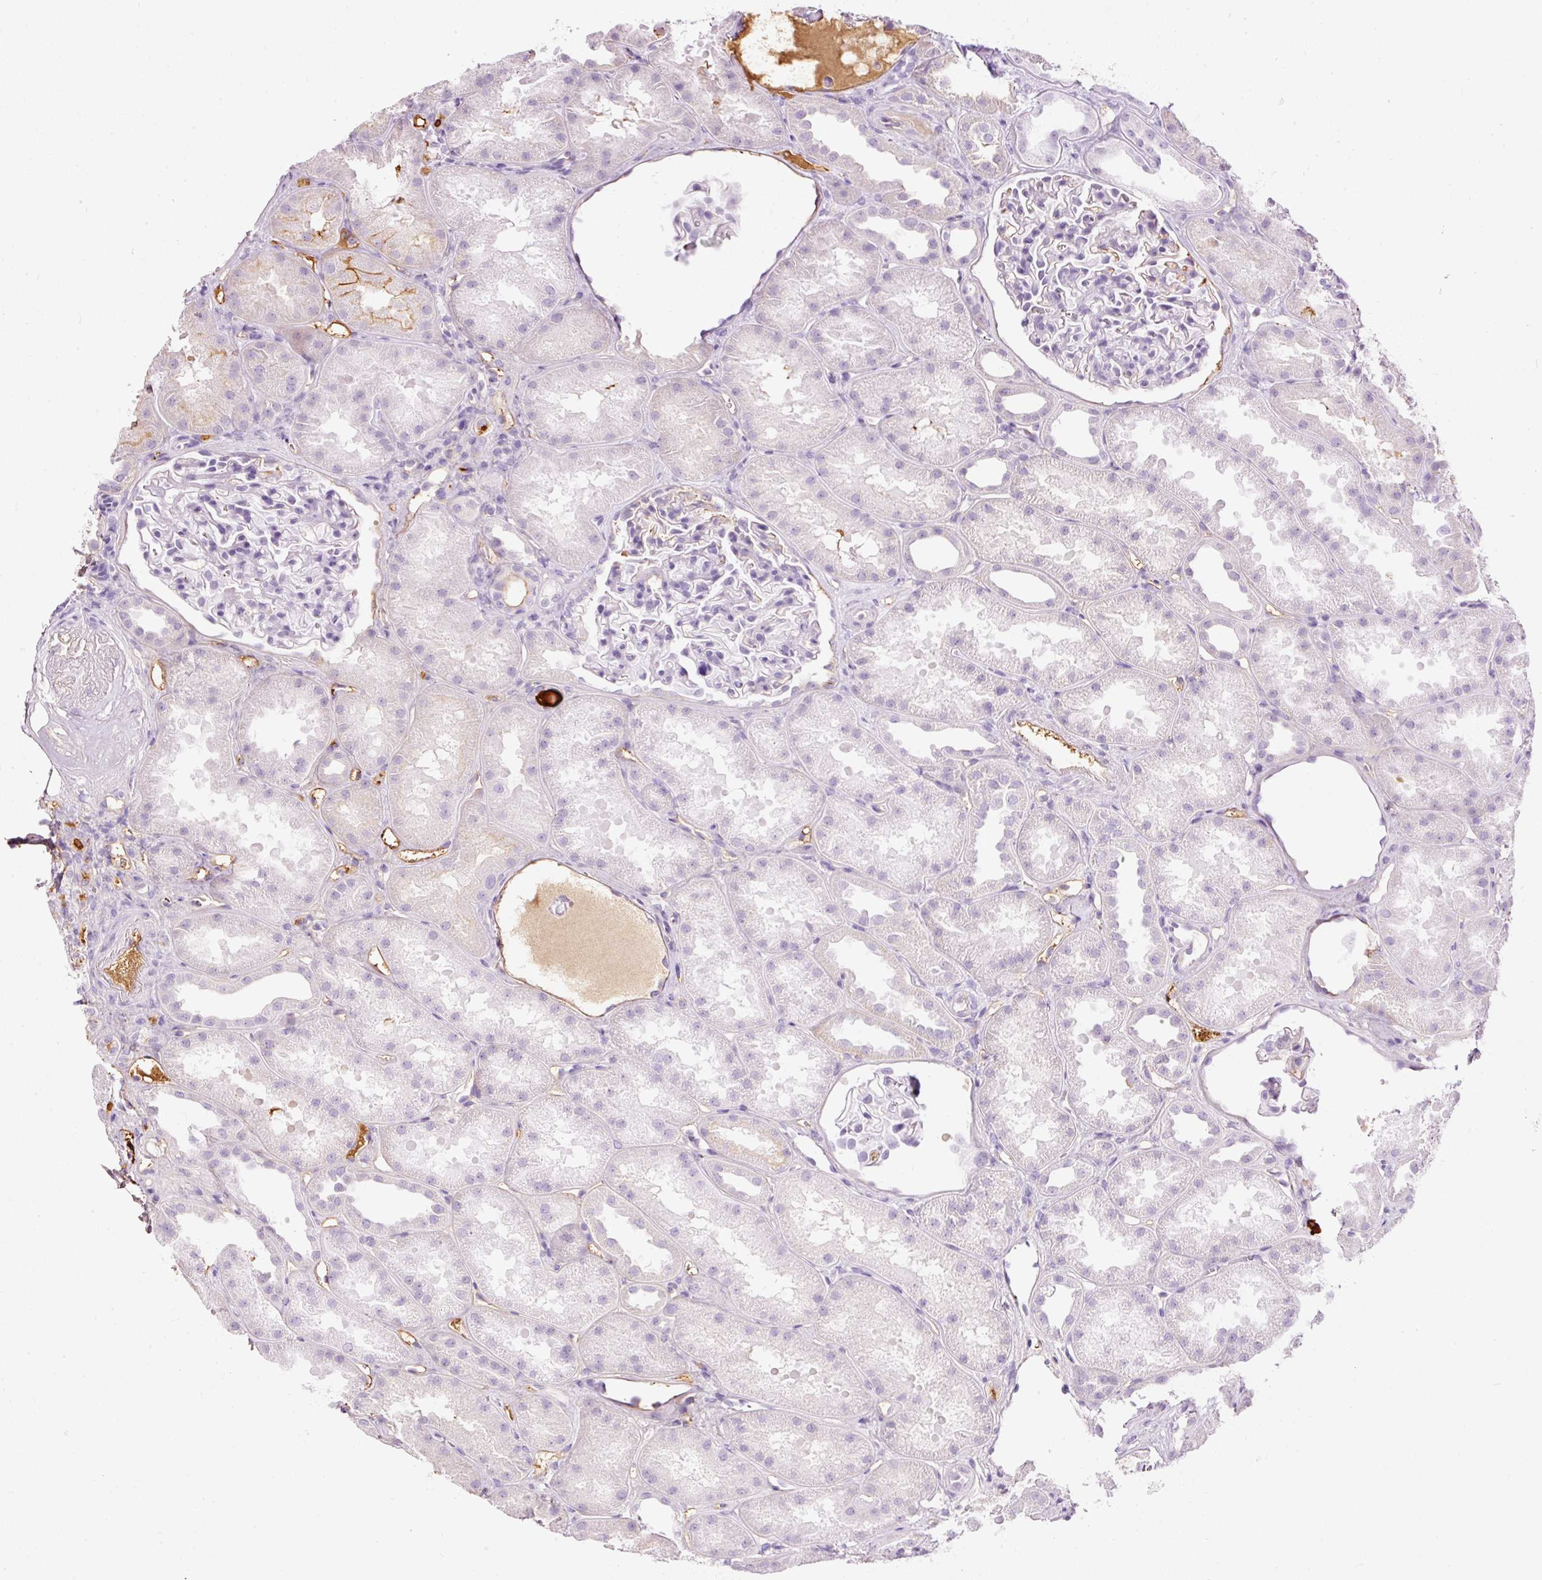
{"staining": {"intensity": "negative", "quantity": "none", "location": "none"}, "tissue": "kidney", "cell_type": "Cells in glomeruli", "image_type": "normal", "snomed": [{"axis": "morphology", "description": "Normal tissue, NOS"}, {"axis": "topography", "description": "Kidney"}], "caption": "This is a image of IHC staining of benign kidney, which shows no expression in cells in glomeruli.", "gene": "PRPF38B", "patient": {"sex": "male", "age": 61}}